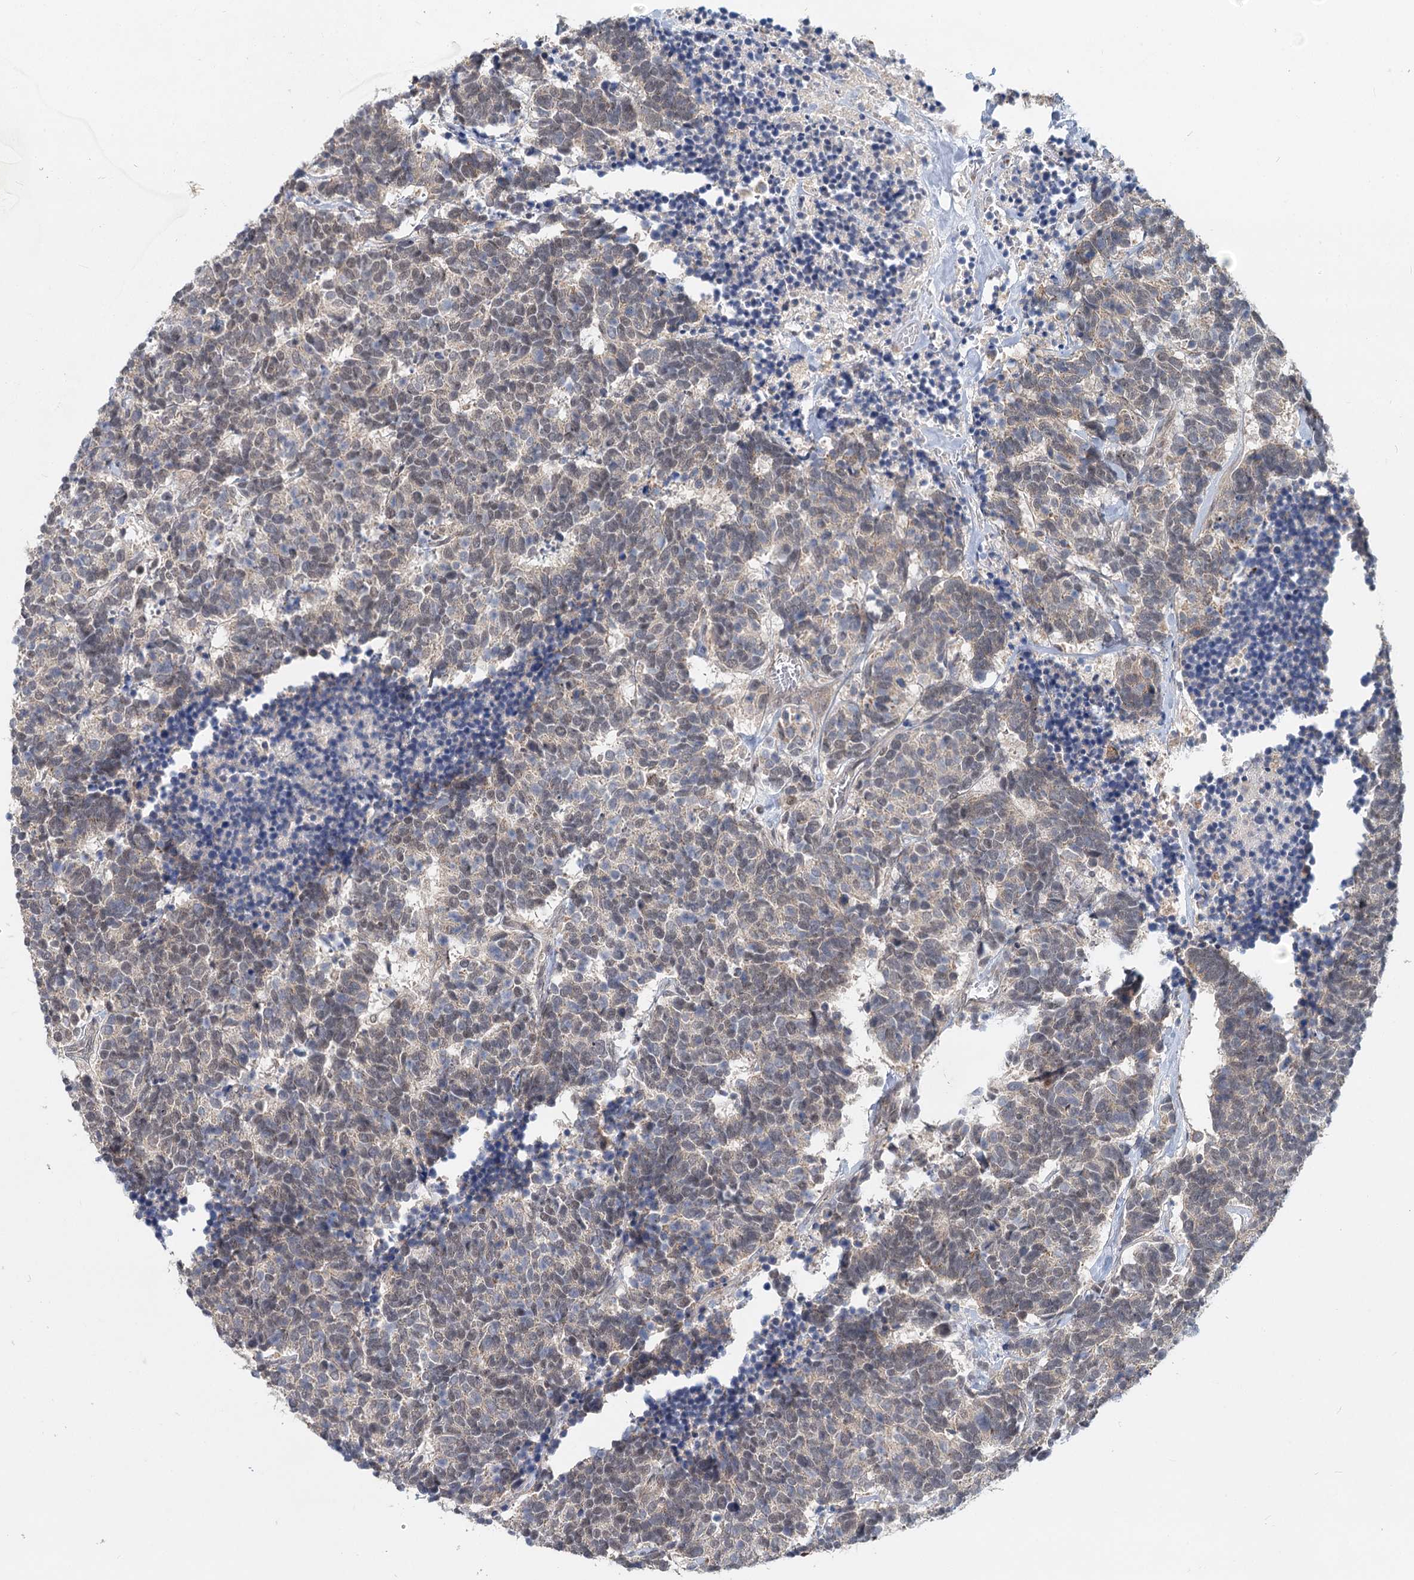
{"staining": {"intensity": "weak", "quantity": "25%-75%", "location": "nuclear"}, "tissue": "carcinoid", "cell_type": "Tumor cells", "image_type": "cancer", "snomed": [{"axis": "morphology", "description": "Carcinoma, NOS"}, {"axis": "morphology", "description": "Carcinoid, malignant, NOS"}, {"axis": "topography", "description": "Urinary bladder"}], "caption": "This is an image of immunohistochemistry (IHC) staining of carcinoid, which shows weak positivity in the nuclear of tumor cells.", "gene": "AP3B1", "patient": {"sex": "male", "age": 57}}